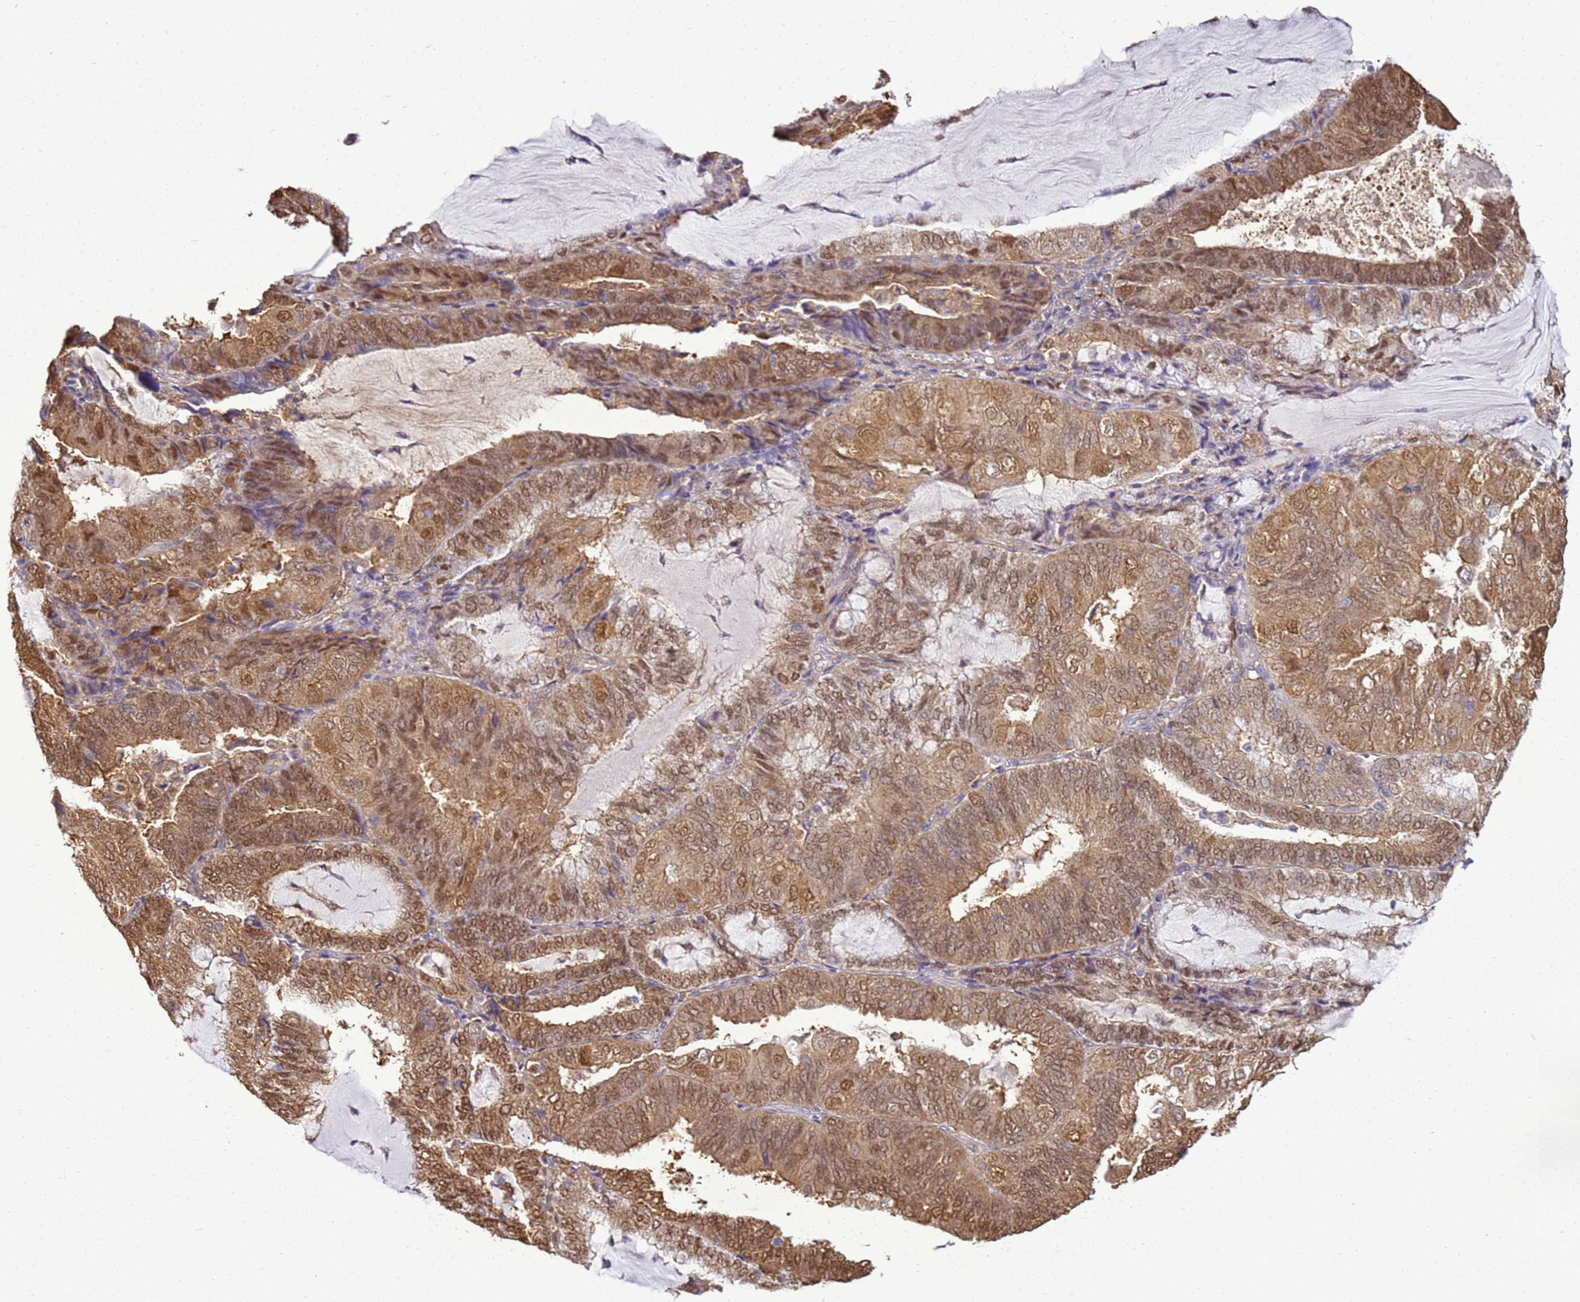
{"staining": {"intensity": "moderate", "quantity": ">75%", "location": "cytoplasmic/membranous,nuclear"}, "tissue": "endometrial cancer", "cell_type": "Tumor cells", "image_type": "cancer", "snomed": [{"axis": "morphology", "description": "Adenocarcinoma, NOS"}, {"axis": "topography", "description": "Endometrium"}], "caption": "An immunohistochemistry image of neoplastic tissue is shown. Protein staining in brown labels moderate cytoplasmic/membranous and nuclear positivity in endometrial cancer within tumor cells. (Brightfield microscopy of DAB IHC at high magnification).", "gene": "YWHAE", "patient": {"sex": "female", "age": 81}}